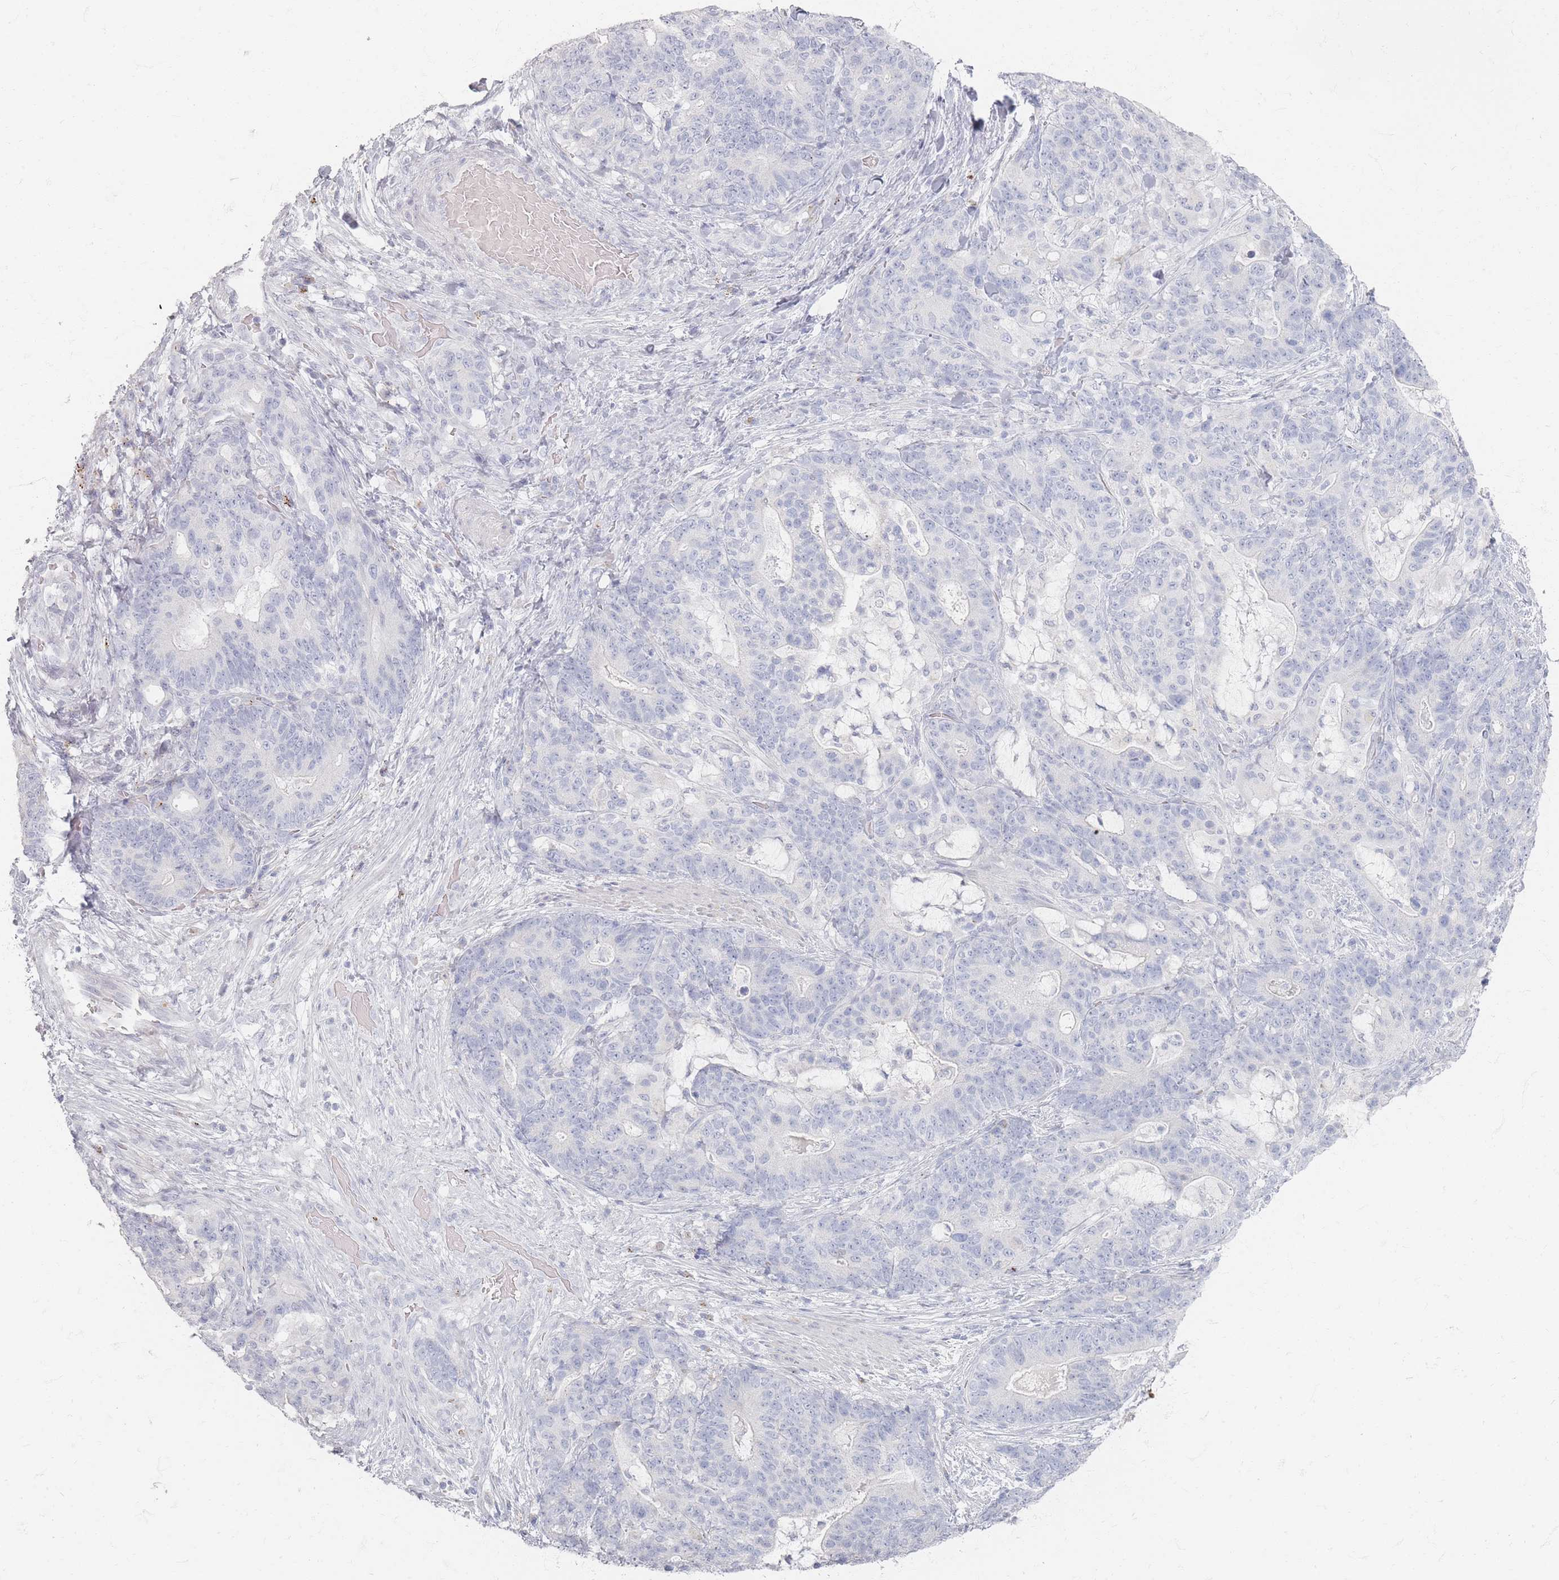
{"staining": {"intensity": "negative", "quantity": "none", "location": "none"}, "tissue": "stomach cancer", "cell_type": "Tumor cells", "image_type": "cancer", "snomed": [{"axis": "morphology", "description": "Normal tissue, NOS"}, {"axis": "morphology", "description": "Adenocarcinoma, NOS"}, {"axis": "topography", "description": "Stomach"}], "caption": "This is a micrograph of immunohistochemistry (IHC) staining of adenocarcinoma (stomach), which shows no staining in tumor cells. The staining was performed using DAB to visualize the protein expression in brown, while the nuclei were stained in blue with hematoxylin (Magnification: 20x).", "gene": "SLC2A11", "patient": {"sex": "female", "age": 64}}